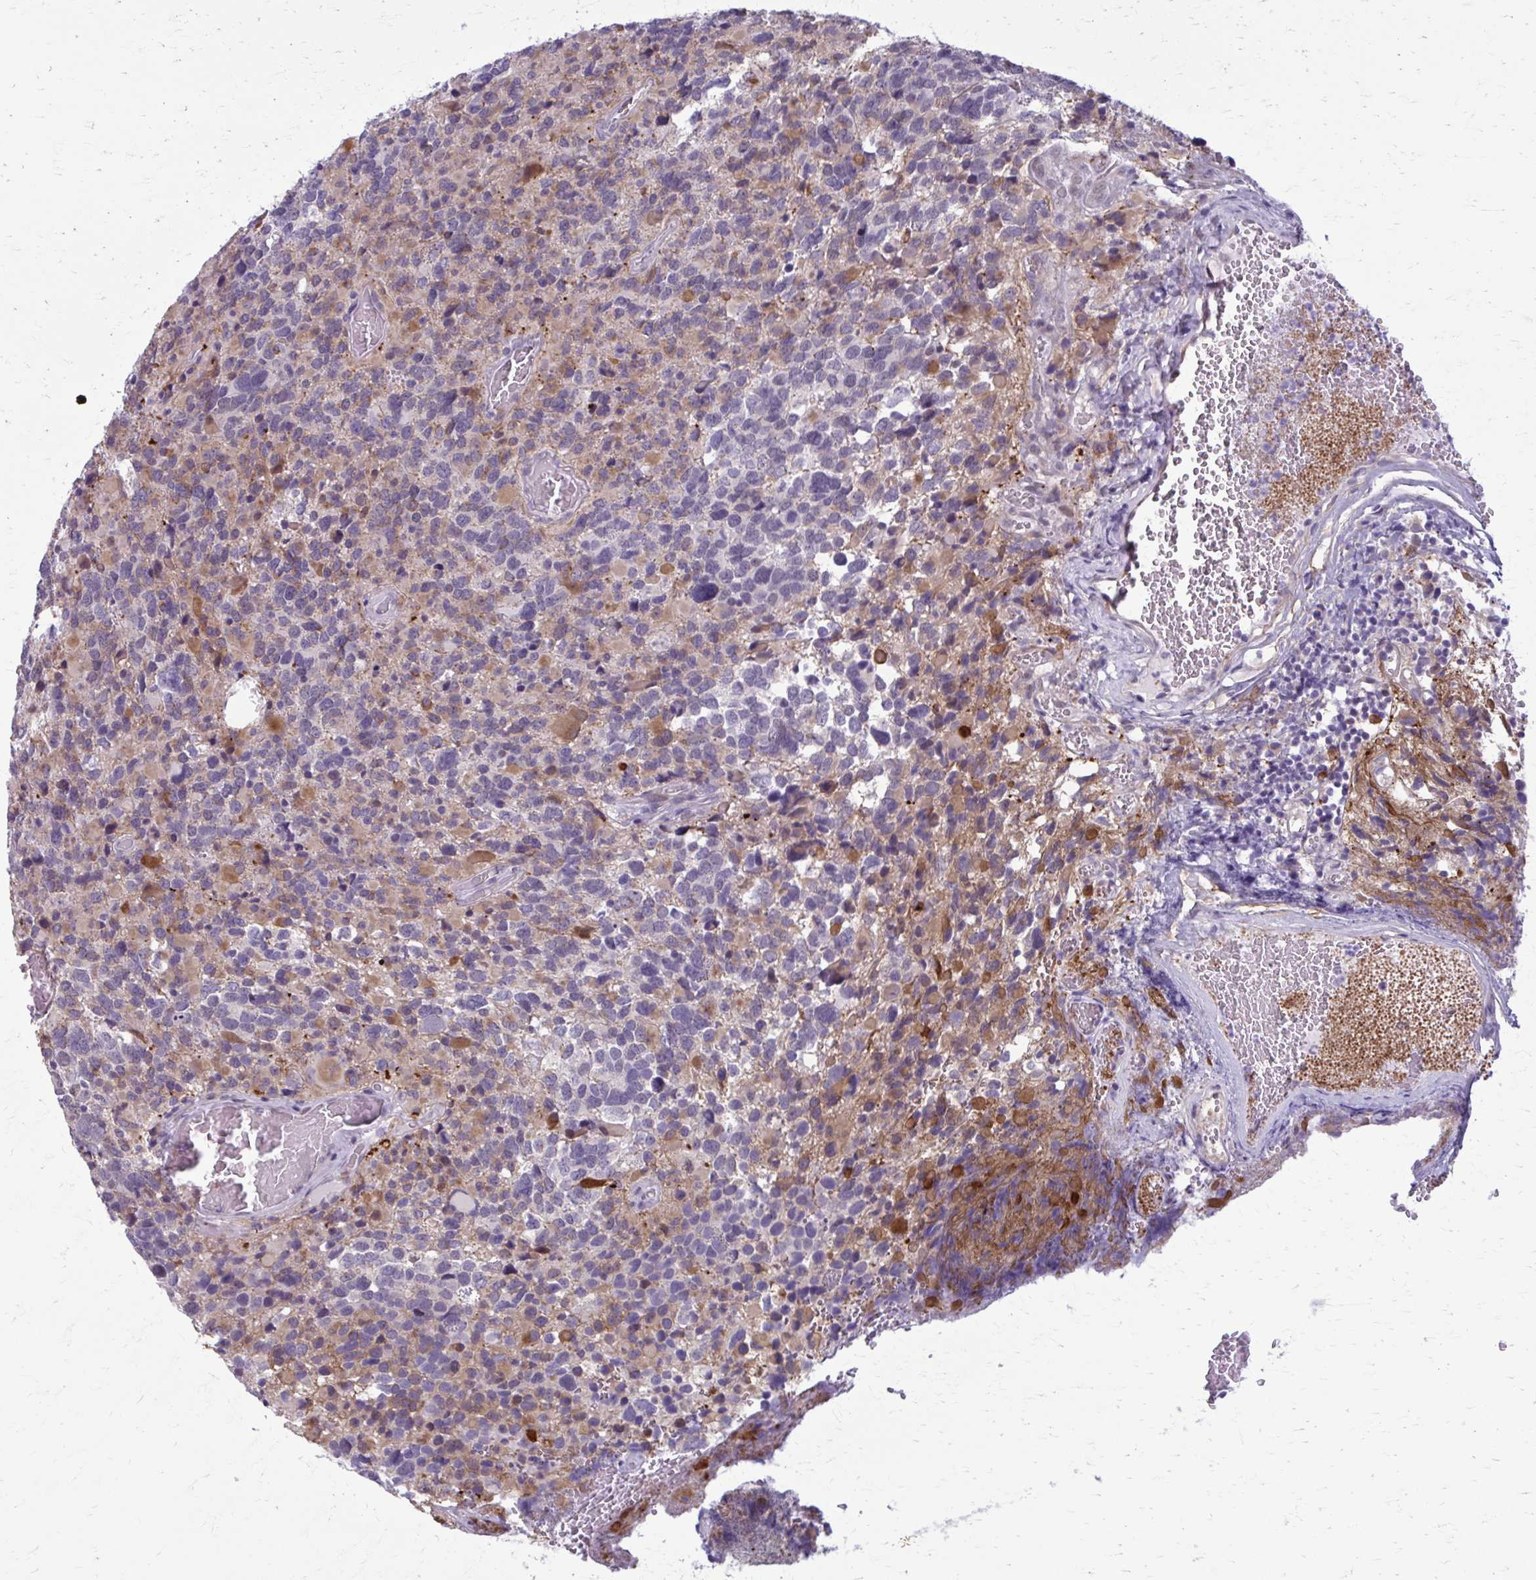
{"staining": {"intensity": "moderate", "quantity": "<25%", "location": "cytoplasmic/membranous"}, "tissue": "glioma", "cell_type": "Tumor cells", "image_type": "cancer", "snomed": [{"axis": "morphology", "description": "Glioma, malignant, High grade"}, {"axis": "topography", "description": "Brain"}], "caption": "Tumor cells reveal low levels of moderate cytoplasmic/membranous staining in about <25% of cells in glioma.", "gene": "NUMBL", "patient": {"sex": "female", "age": 40}}